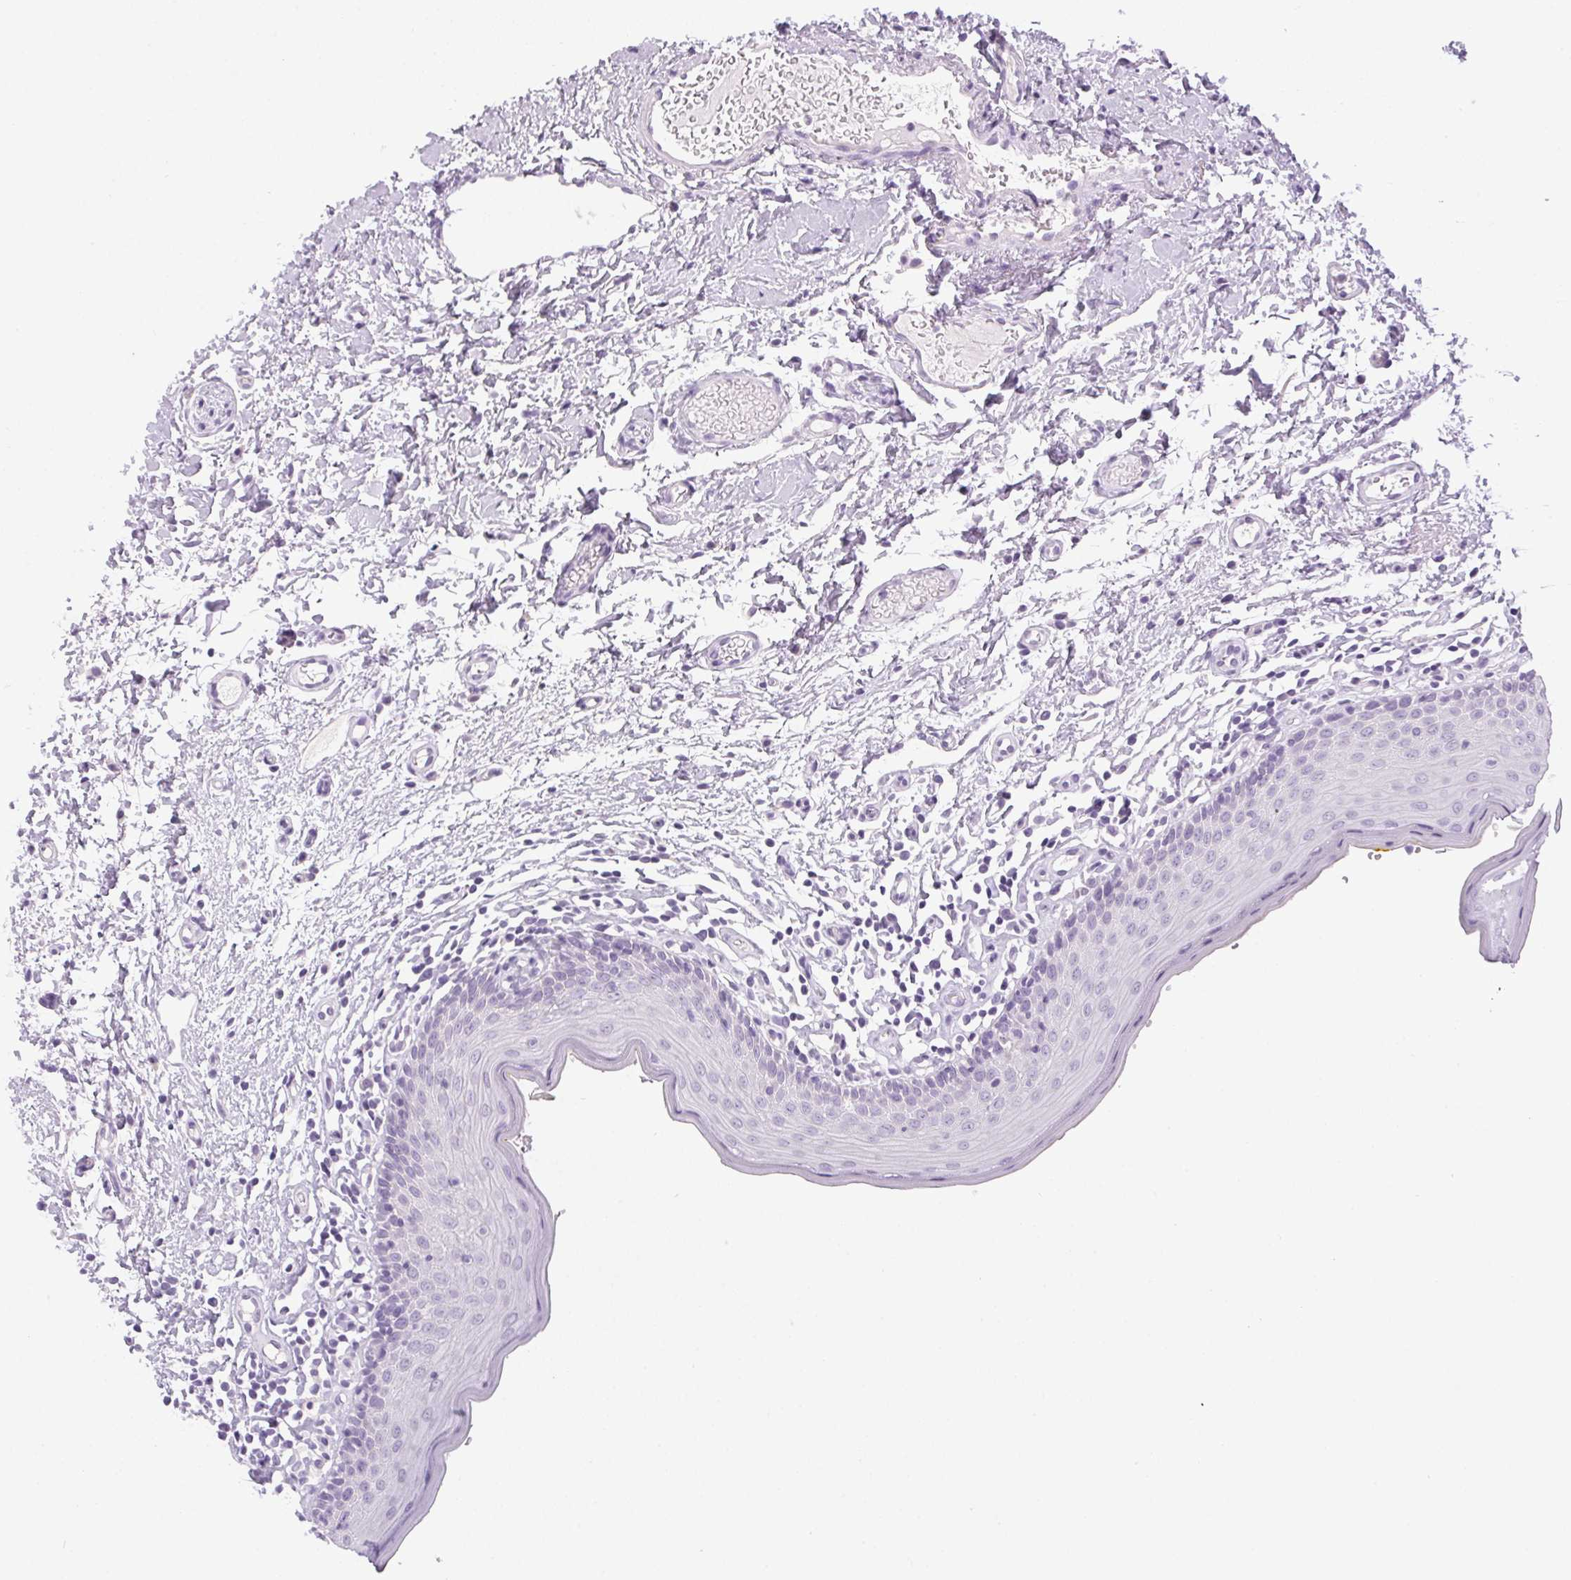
{"staining": {"intensity": "negative", "quantity": "none", "location": "none"}, "tissue": "oral mucosa", "cell_type": "Squamous epithelial cells", "image_type": "normal", "snomed": [{"axis": "morphology", "description": "Normal tissue, NOS"}, {"axis": "topography", "description": "Oral tissue"}, {"axis": "topography", "description": "Tounge, NOS"}], "caption": "IHC of unremarkable oral mucosa displays no positivity in squamous epithelial cells.", "gene": "POPDC2", "patient": {"sex": "female", "age": 58}}